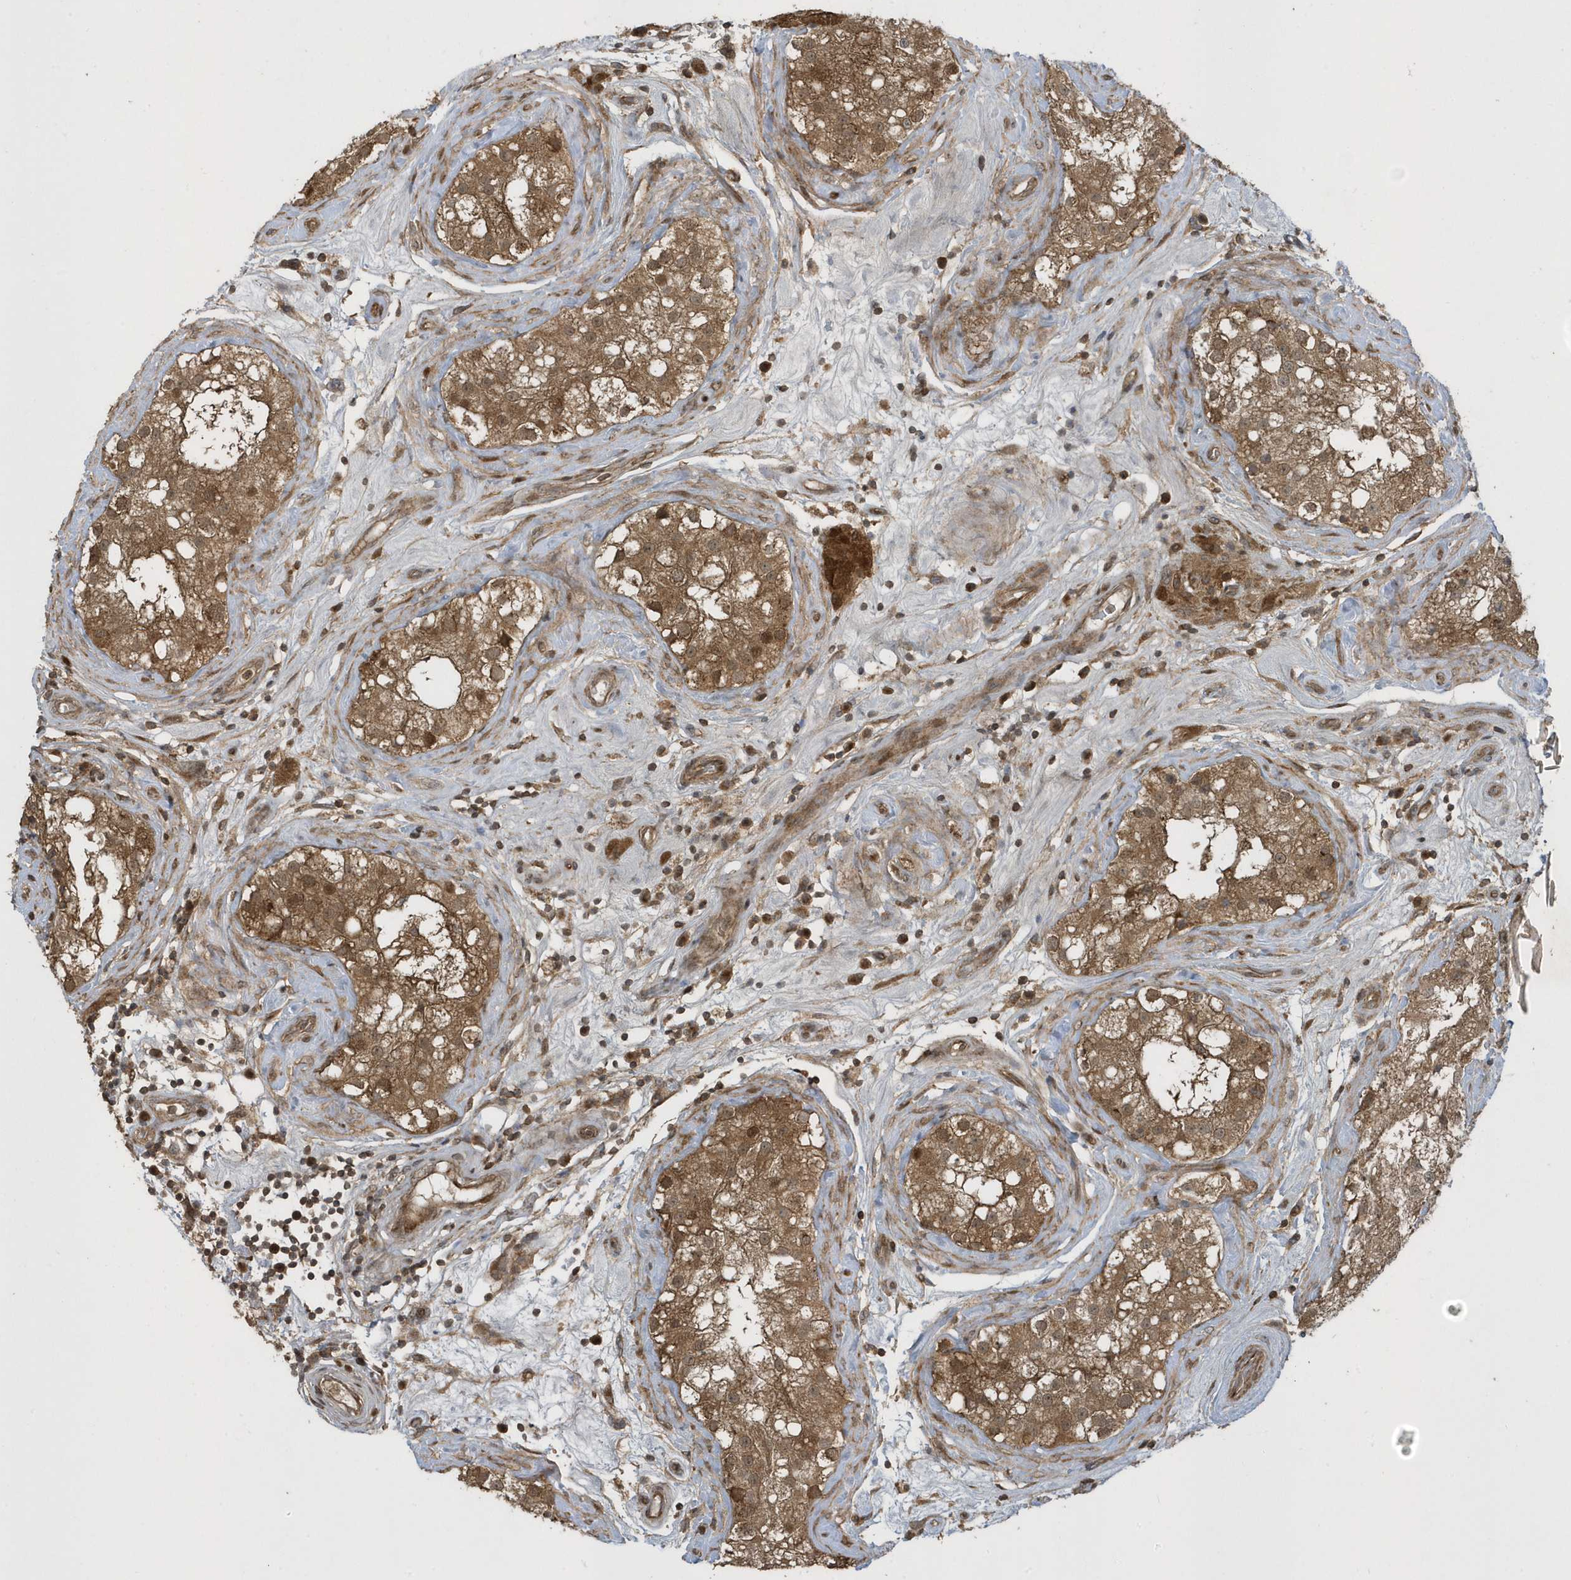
{"staining": {"intensity": "moderate", "quantity": ">75%", "location": "cytoplasmic/membranous"}, "tissue": "testis", "cell_type": "Cells in seminiferous ducts", "image_type": "normal", "snomed": [{"axis": "morphology", "description": "Normal tissue, NOS"}, {"axis": "topography", "description": "Testis"}], "caption": "Immunohistochemistry of unremarkable testis reveals medium levels of moderate cytoplasmic/membranous staining in about >75% of cells in seminiferous ducts. Nuclei are stained in blue.", "gene": "STAMBP", "patient": {"sex": "male", "age": 84}}